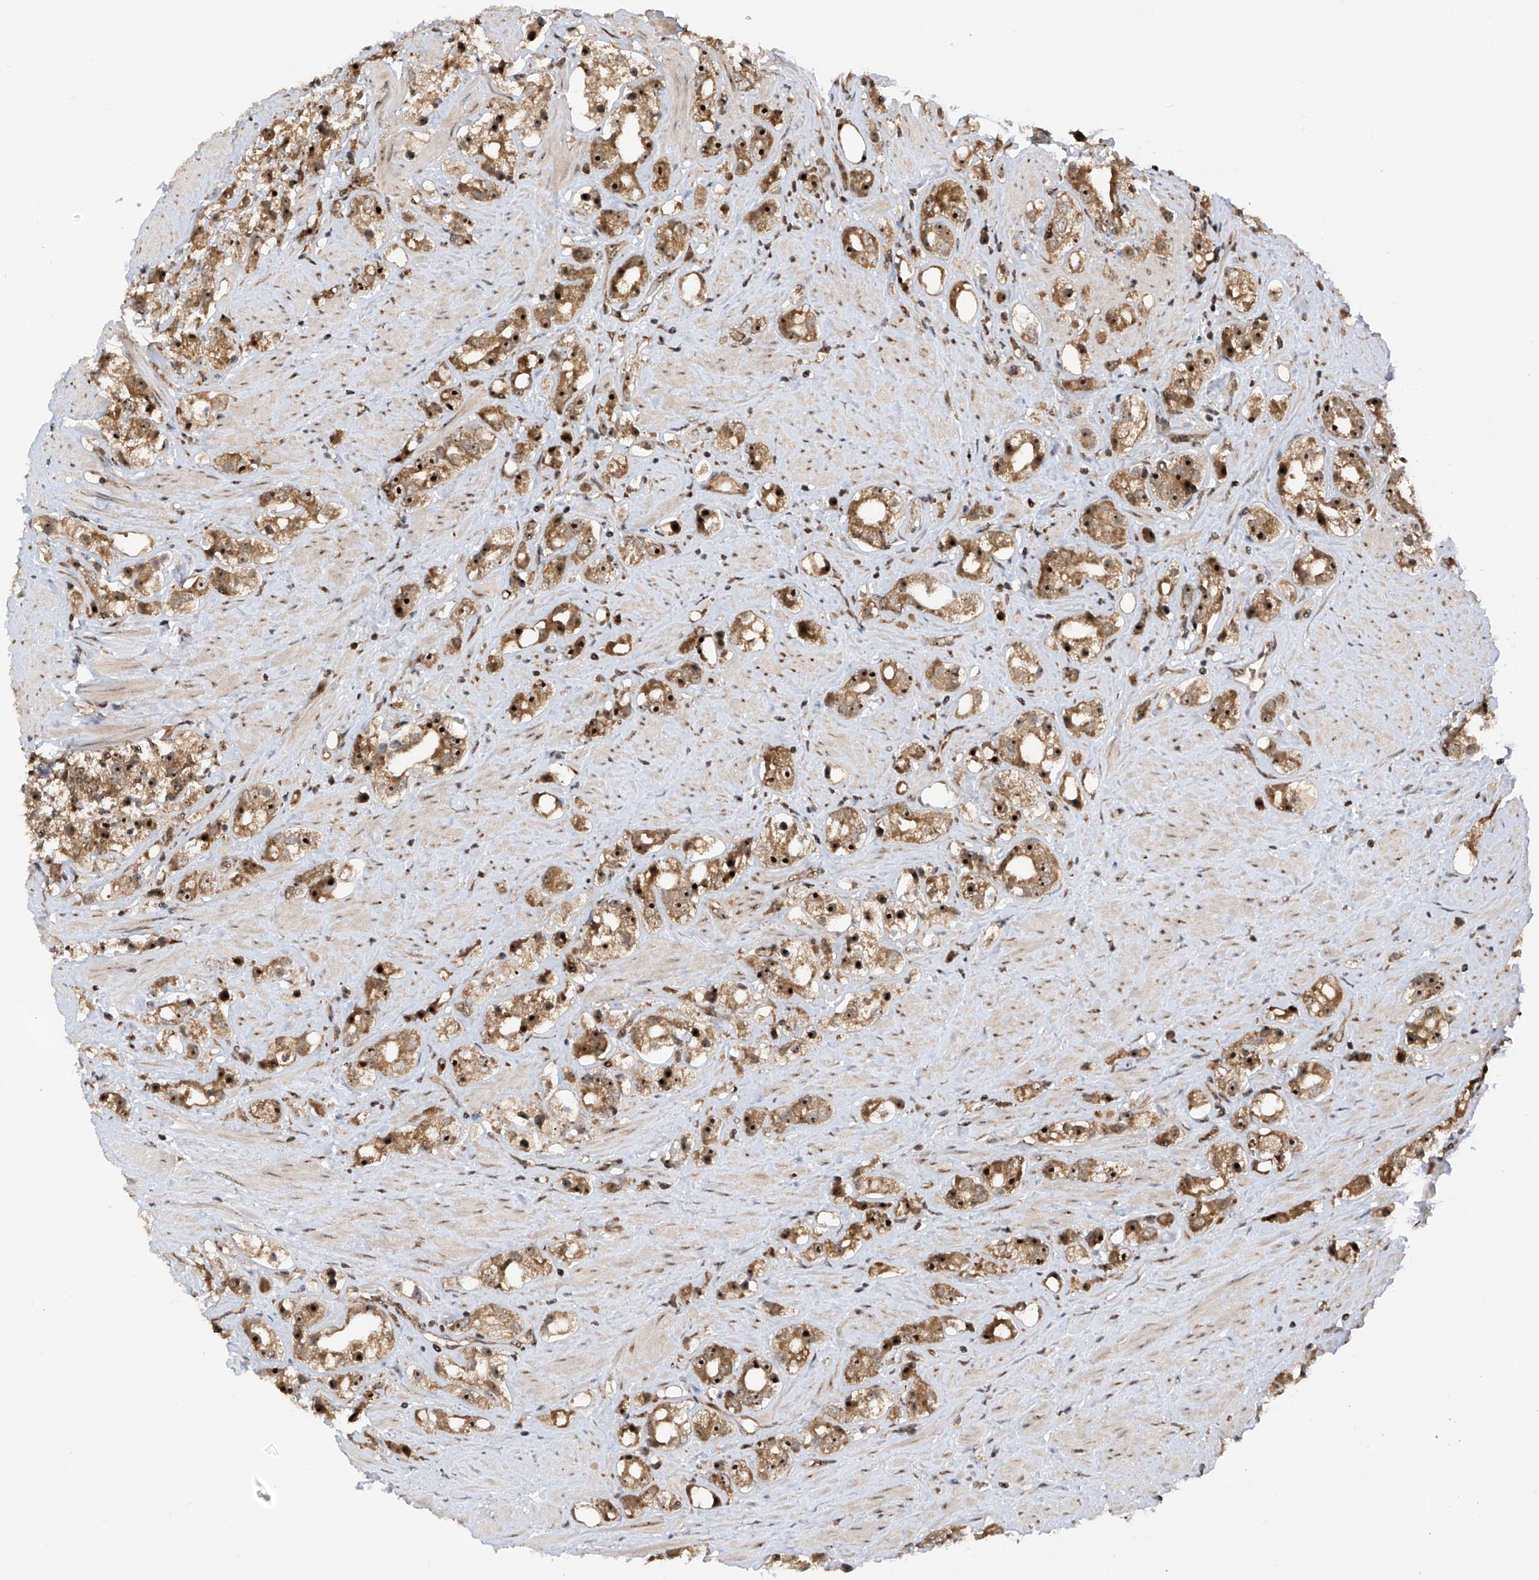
{"staining": {"intensity": "strong", "quantity": ">75%", "location": "cytoplasmic/membranous,nuclear"}, "tissue": "prostate cancer", "cell_type": "Tumor cells", "image_type": "cancer", "snomed": [{"axis": "morphology", "description": "Adenocarcinoma, NOS"}, {"axis": "topography", "description": "Prostate"}], "caption": "Immunohistochemical staining of prostate cancer reveals high levels of strong cytoplasmic/membranous and nuclear positivity in about >75% of tumor cells.", "gene": "C1orf131", "patient": {"sex": "male", "age": 79}}